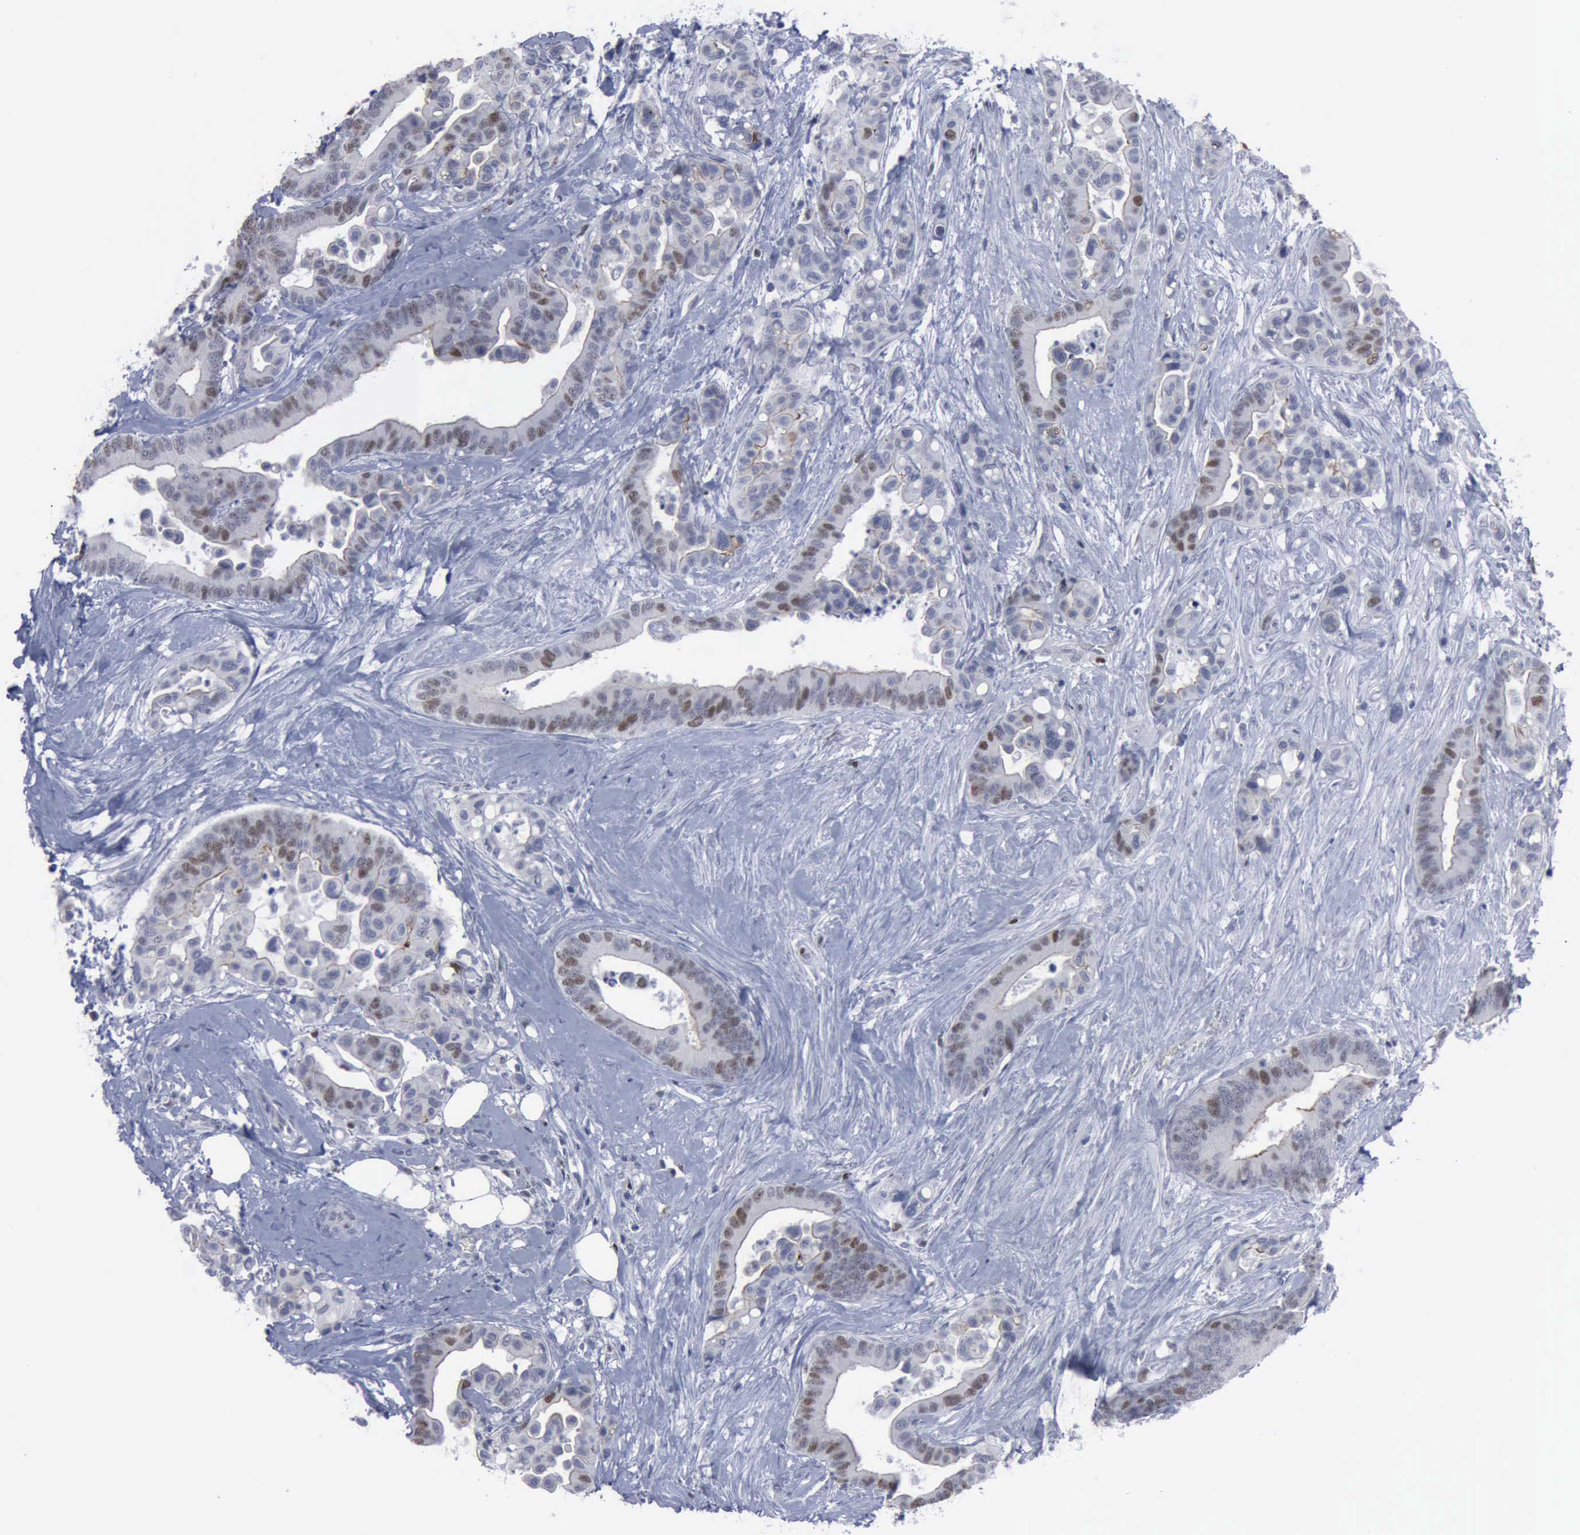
{"staining": {"intensity": "moderate", "quantity": "<25%", "location": "nuclear"}, "tissue": "colorectal cancer", "cell_type": "Tumor cells", "image_type": "cancer", "snomed": [{"axis": "morphology", "description": "Adenocarcinoma, NOS"}, {"axis": "topography", "description": "Colon"}], "caption": "This is a histology image of immunohistochemistry staining of adenocarcinoma (colorectal), which shows moderate staining in the nuclear of tumor cells.", "gene": "MCM5", "patient": {"sex": "male", "age": 82}}